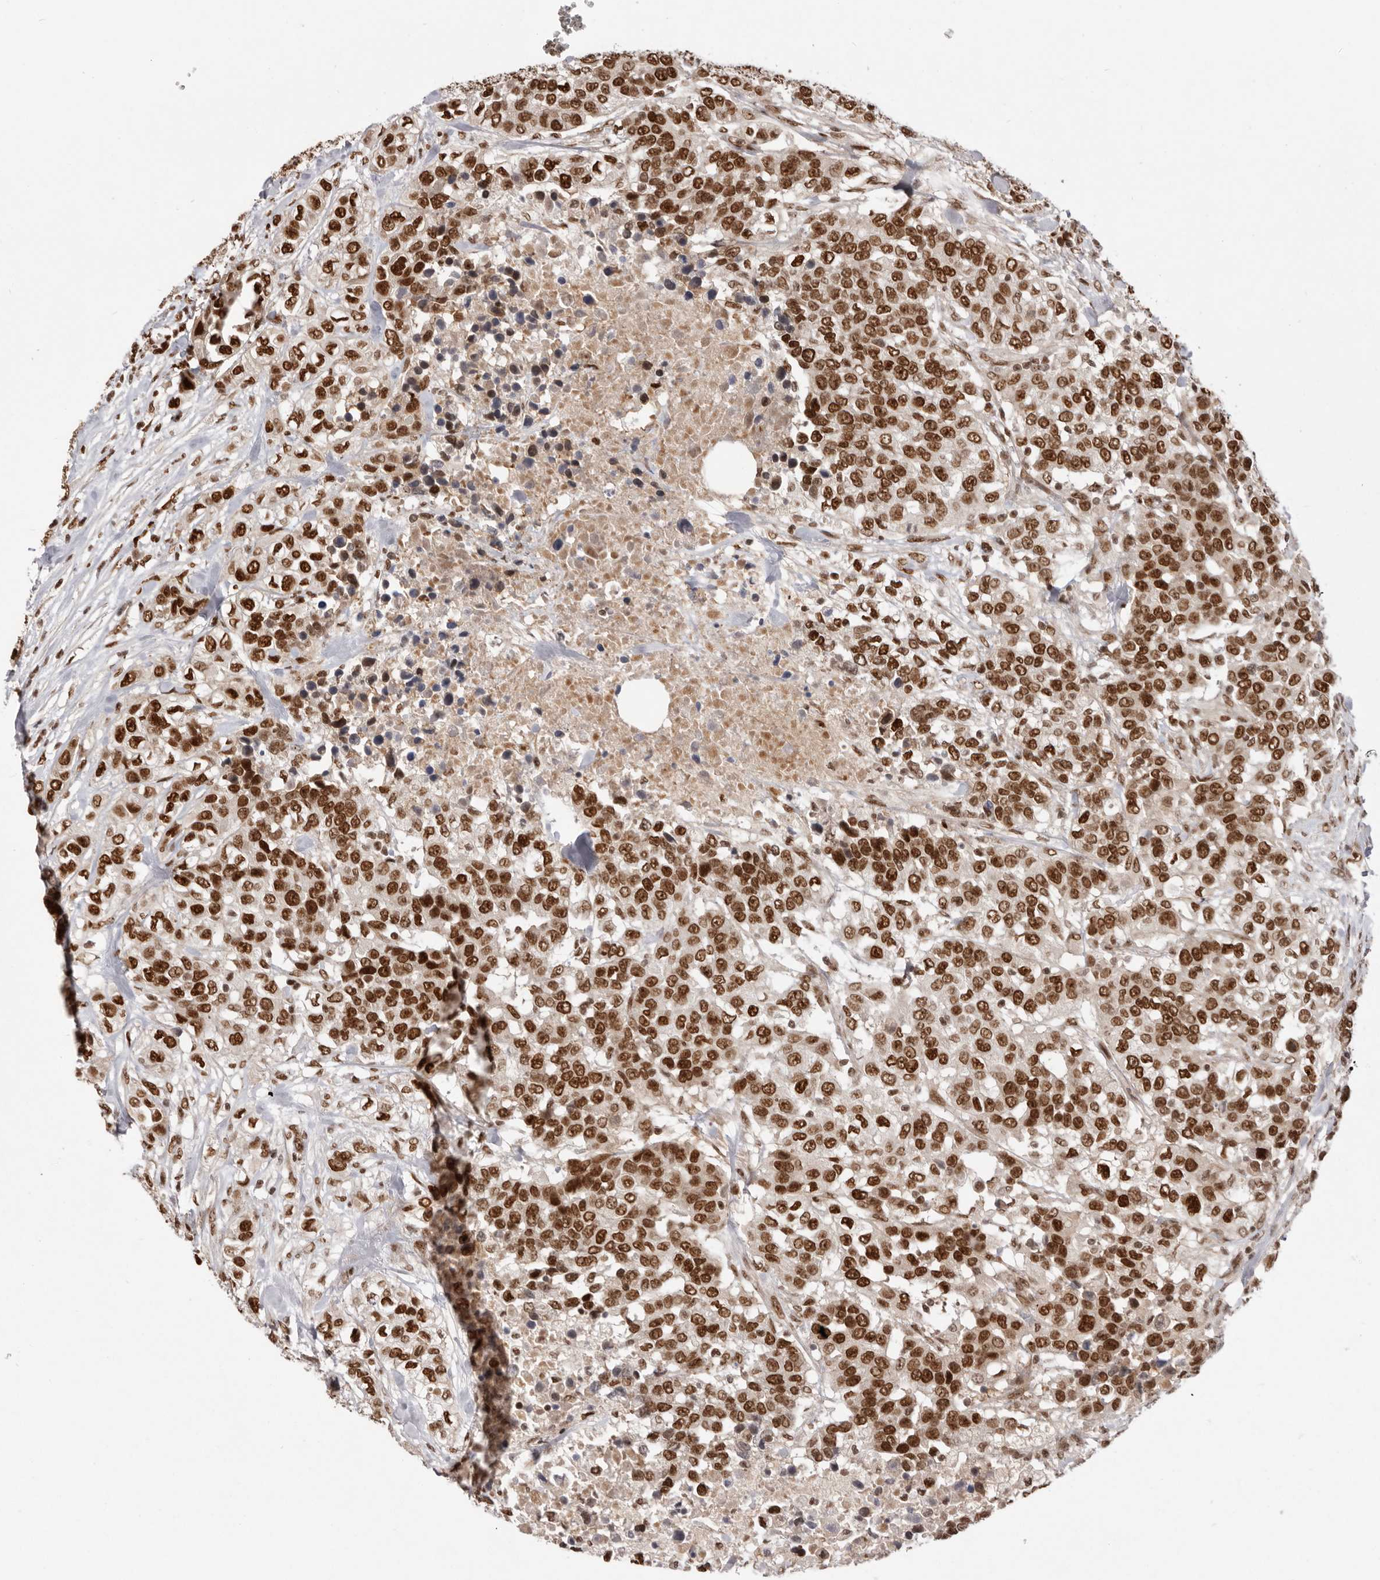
{"staining": {"intensity": "strong", "quantity": ">75%", "location": "nuclear"}, "tissue": "urothelial cancer", "cell_type": "Tumor cells", "image_type": "cancer", "snomed": [{"axis": "morphology", "description": "Urothelial carcinoma, High grade"}, {"axis": "topography", "description": "Urinary bladder"}], "caption": "Immunohistochemistry of human urothelial cancer reveals high levels of strong nuclear expression in approximately >75% of tumor cells.", "gene": "CHTOP", "patient": {"sex": "female", "age": 80}}